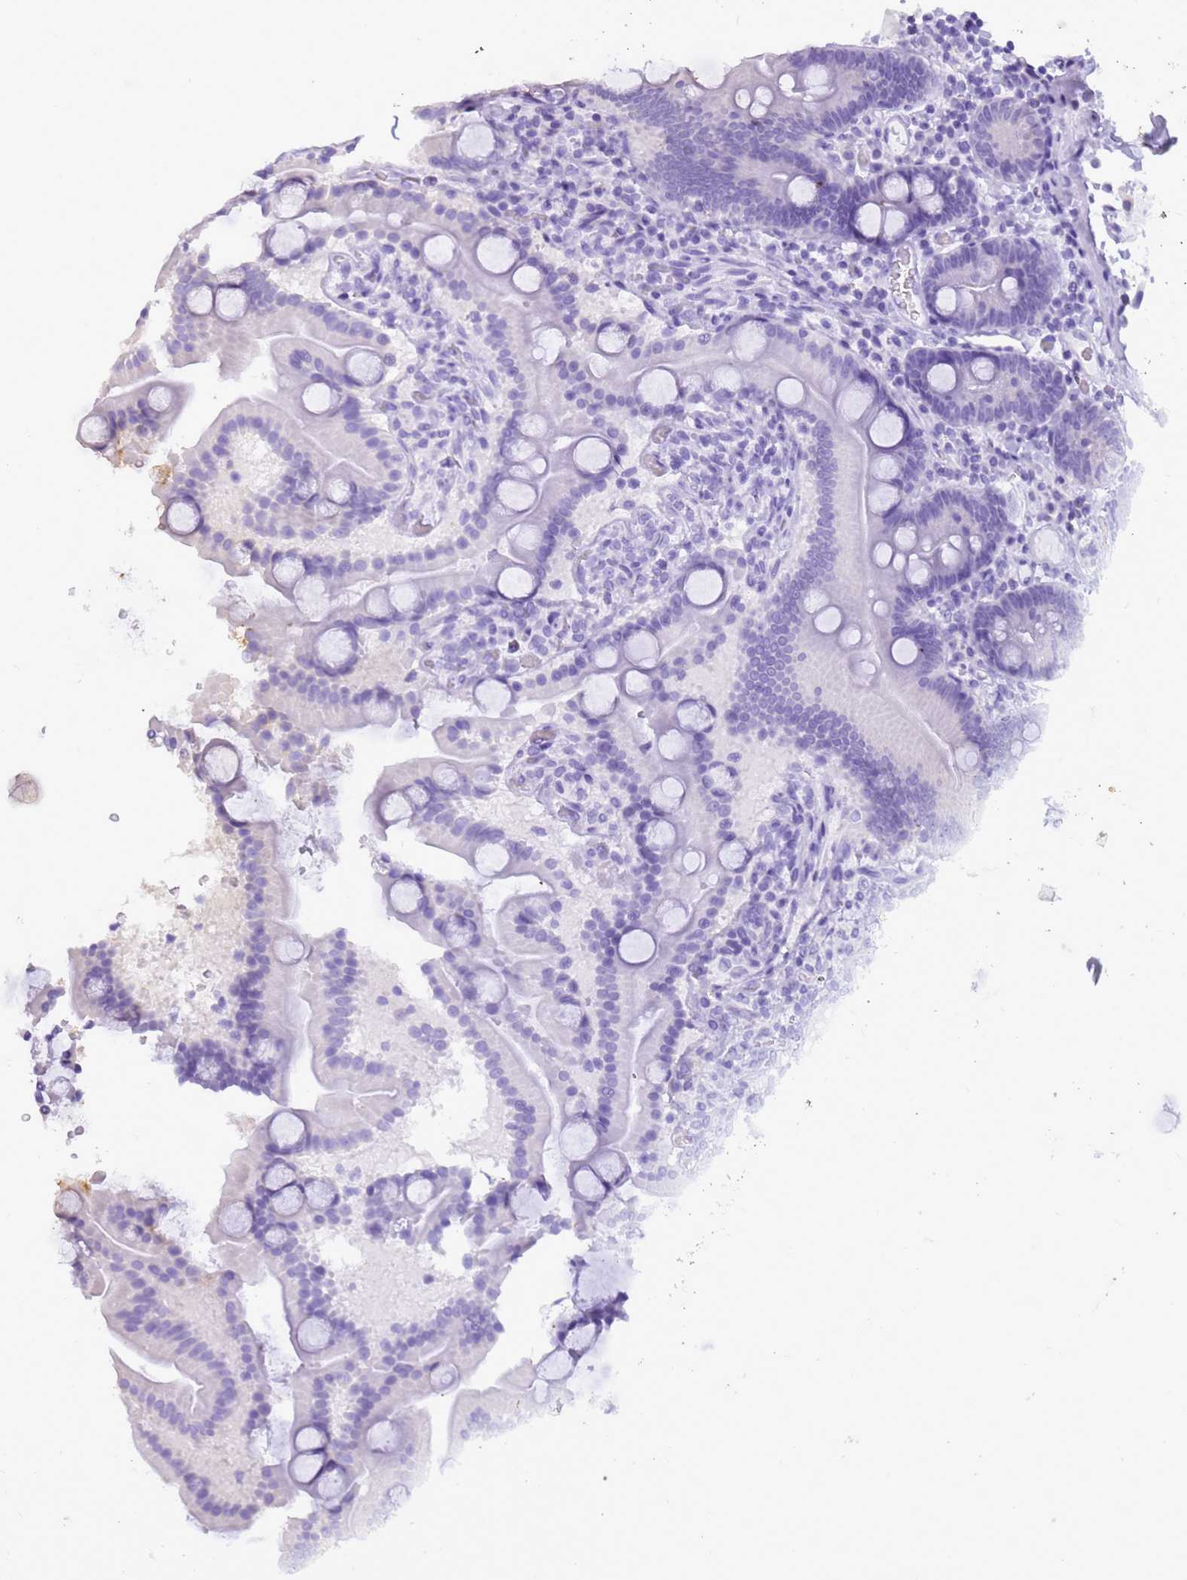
{"staining": {"intensity": "negative", "quantity": "none", "location": "none"}, "tissue": "duodenum", "cell_type": "Glandular cells", "image_type": "normal", "snomed": [{"axis": "morphology", "description": "Normal tissue, NOS"}, {"axis": "topography", "description": "Duodenum"}], "caption": "Immunohistochemical staining of normal human duodenum demonstrates no significant staining in glandular cells.", "gene": "STATH", "patient": {"sex": "male", "age": 55}}